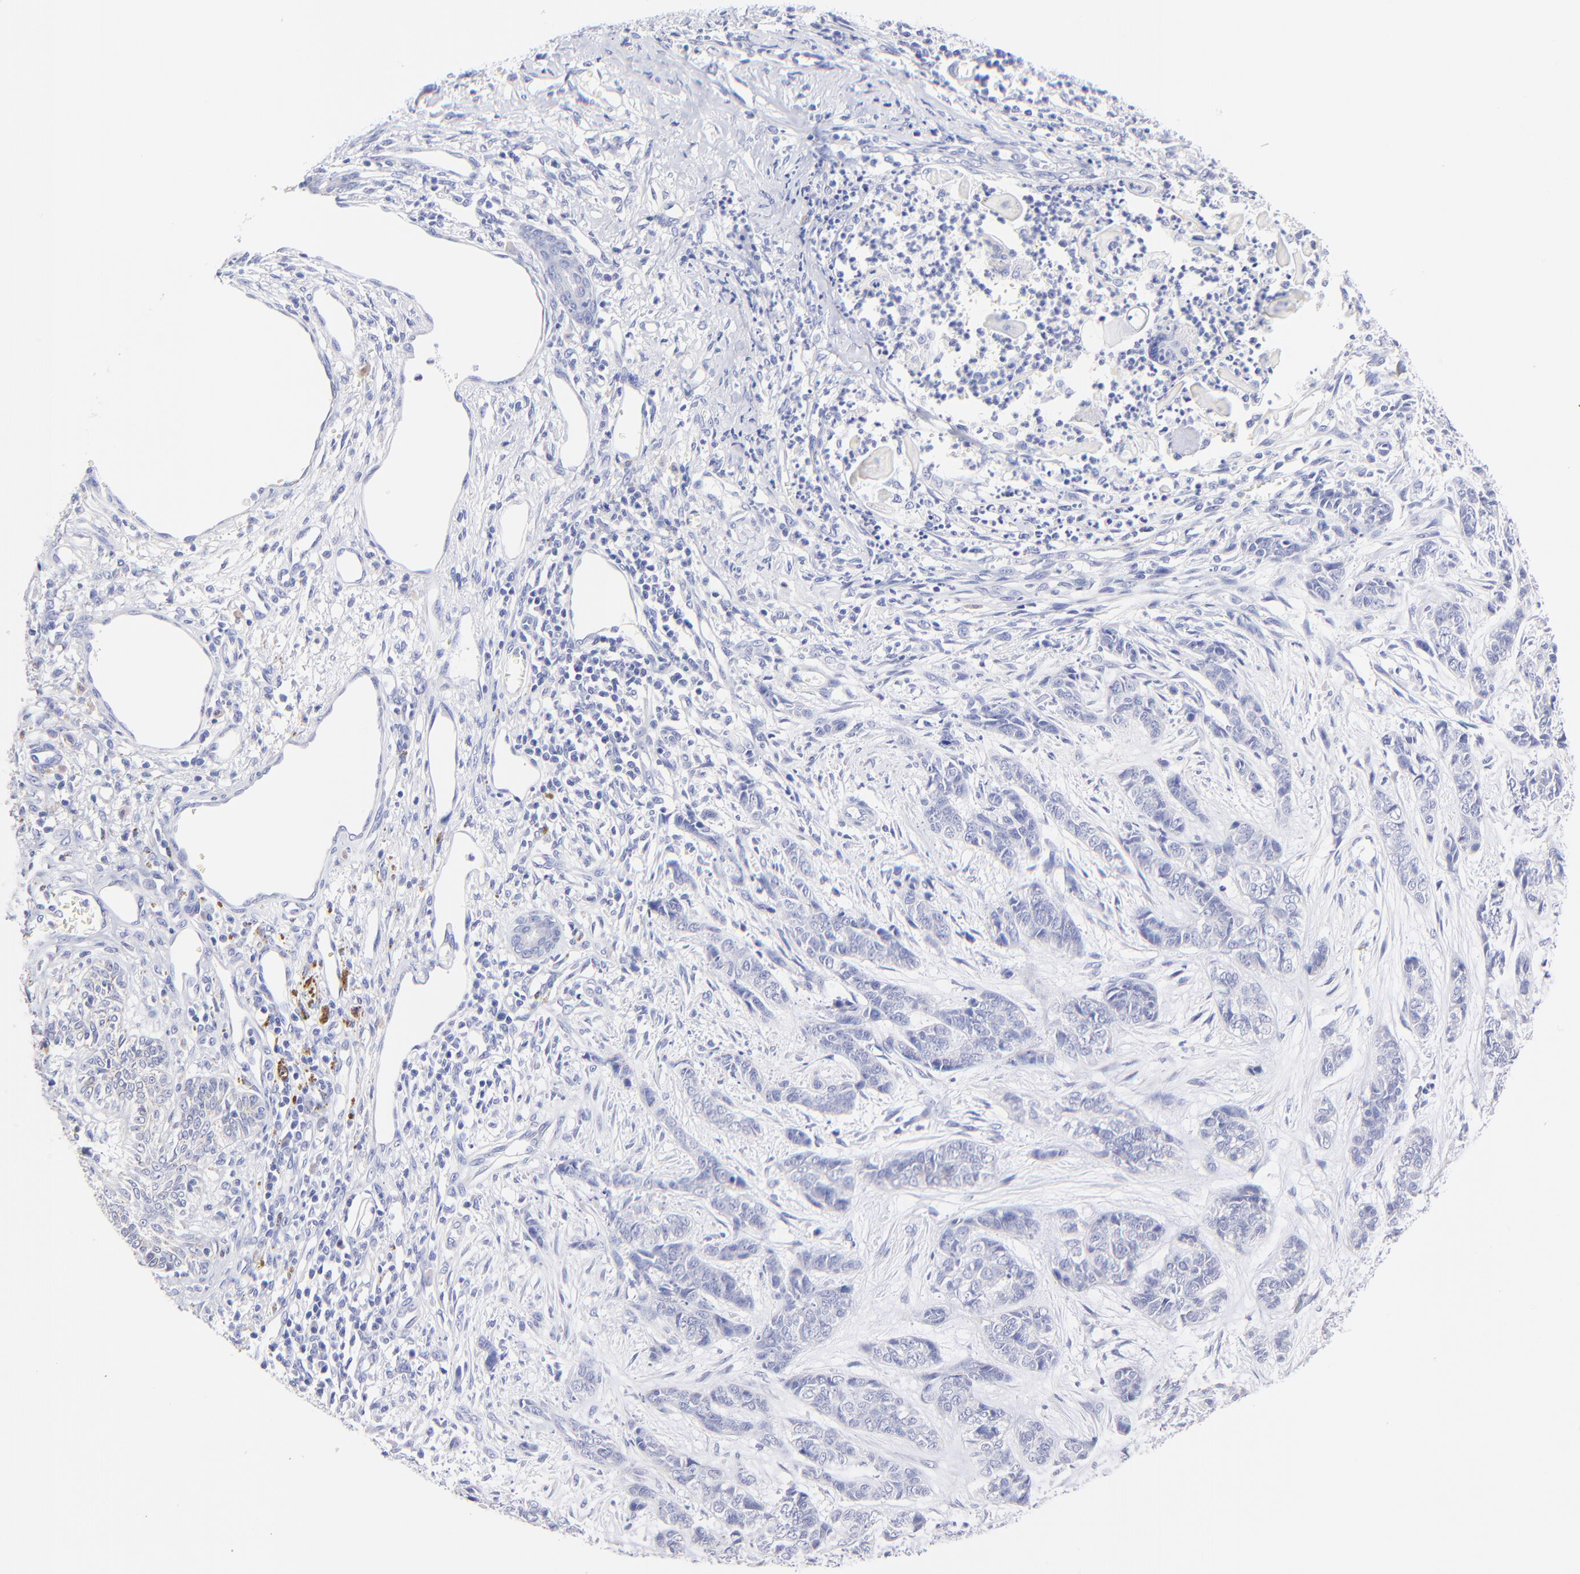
{"staining": {"intensity": "negative", "quantity": "none", "location": "none"}, "tissue": "skin cancer", "cell_type": "Tumor cells", "image_type": "cancer", "snomed": [{"axis": "morphology", "description": "Basal cell carcinoma"}, {"axis": "topography", "description": "Skin"}], "caption": "Skin cancer (basal cell carcinoma) stained for a protein using immunohistochemistry displays no positivity tumor cells.", "gene": "RAB3A", "patient": {"sex": "female", "age": 64}}